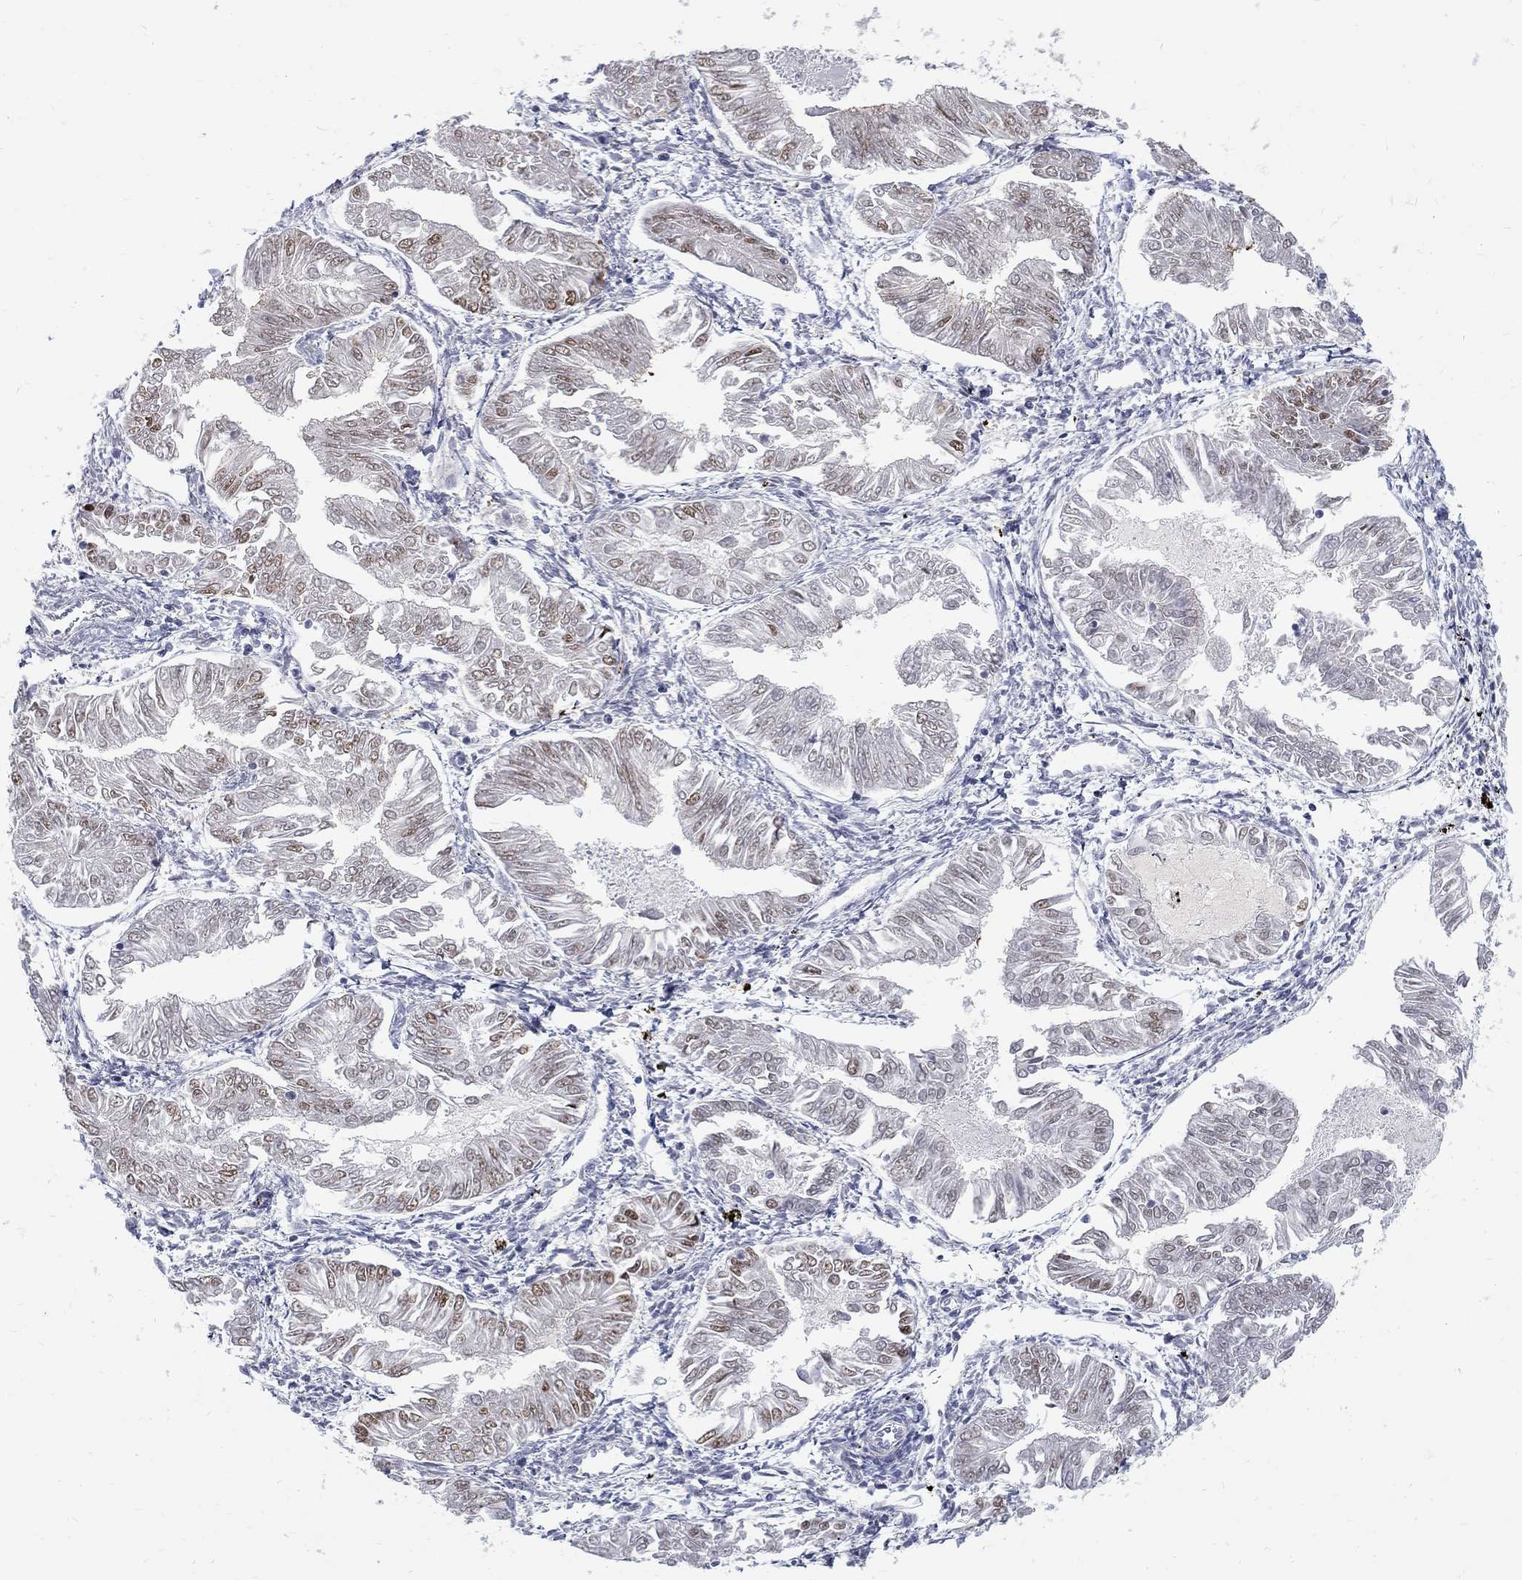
{"staining": {"intensity": "moderate", "quantity": "<25%", "location": "nuclear"}, "tissue": "endometrial cancer", "cell_type": "Tumor cells", "image_type": "cancer", "snomed": [{"axis": "morphology", "description": "Adenocarcinoma, NOS"}, {"axis": "topography", "description": "Endometrium"}], "caption": "Tumor cells reveal low levels of moderate nuclear staining in about <25% of cells in human endometrial adenocarcinoma.", "gene": "GCFC2", "patient": {"sex": "female", "age": 53}}